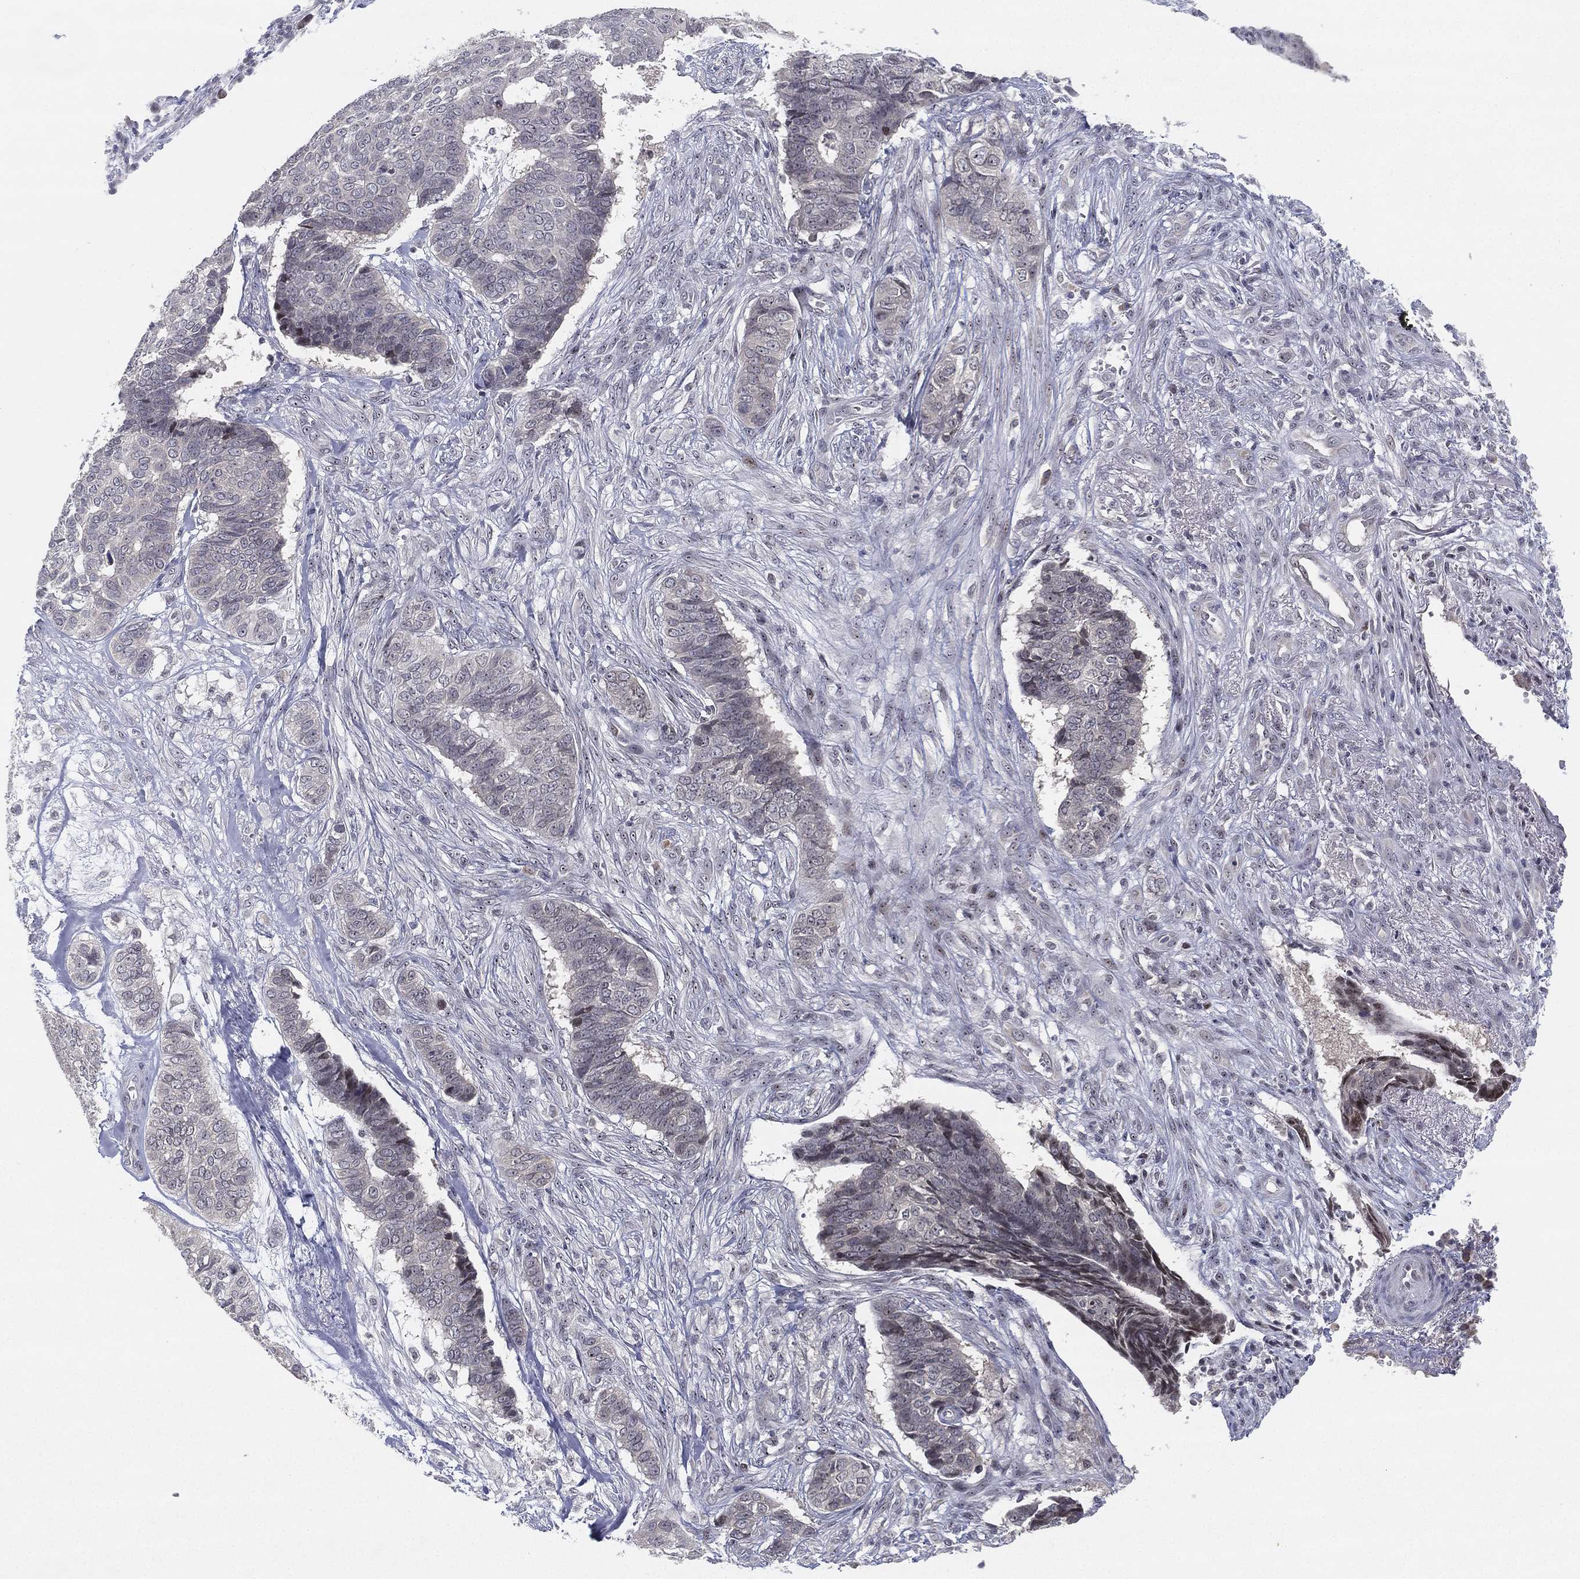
{"staining": {"intensity": "negative", "quantity": "none", "location": "none"}, "tissue": "skin cancer", "cell_type": "Tumor cells", "image_type": "cancer", "snomed": [{"axis": "morphology", "description": "Basal cell carcinoma"}, {"axis": "topography", "description": "Skin"}], "caption": "DAB immunohistochemical staining of human skin cancer (basal cell carcinoma) shows no significant staining in tumor cells. The staining is performed using DAB brown chromogen with nuclei counter-stained in using hematoxylin.", "gene": "MS4A8", "patient": {"sex": "male", "age": 86}}